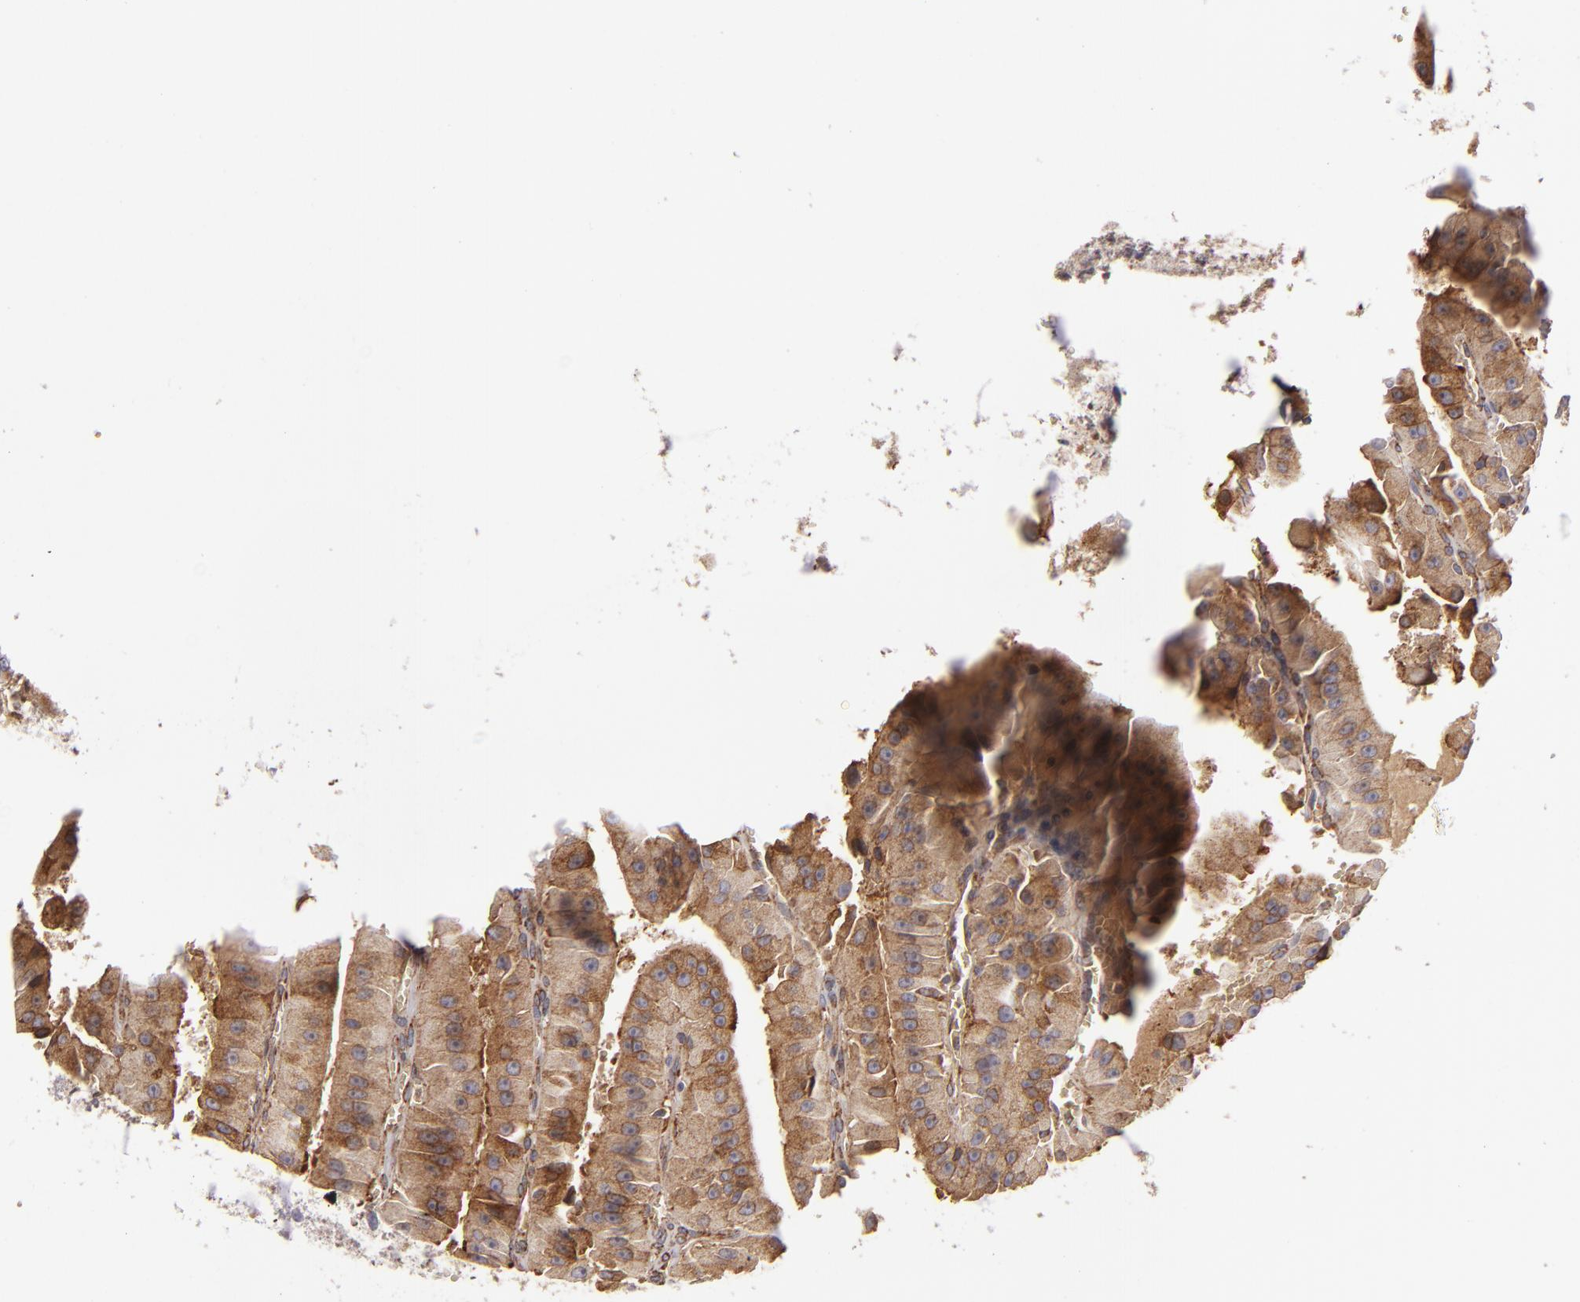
{"staining": {"intensity": "moderate", "quantity": ">75%", "location": "cytoplasmic/membranous"}, "tissue": "thyroid cancer", "cell_type": "Tumor cells", "image_type": "cancer", "snomed": [{"axis": "morphology", "description": "Carcinoma, NOS"}, {"axis": "topography", "description": "Thyroid gland"}], "caption": "Immunohistochemistry (IHC) photomicrograph of carcinoma (thyroid) stained for a protein (brown), which demonstrates medium levels of moderate cytoplasmic/membranous staining in about >75% of tumor cells.", "gene": "CFB", "patient": {"sex": "male", "age": 76}}